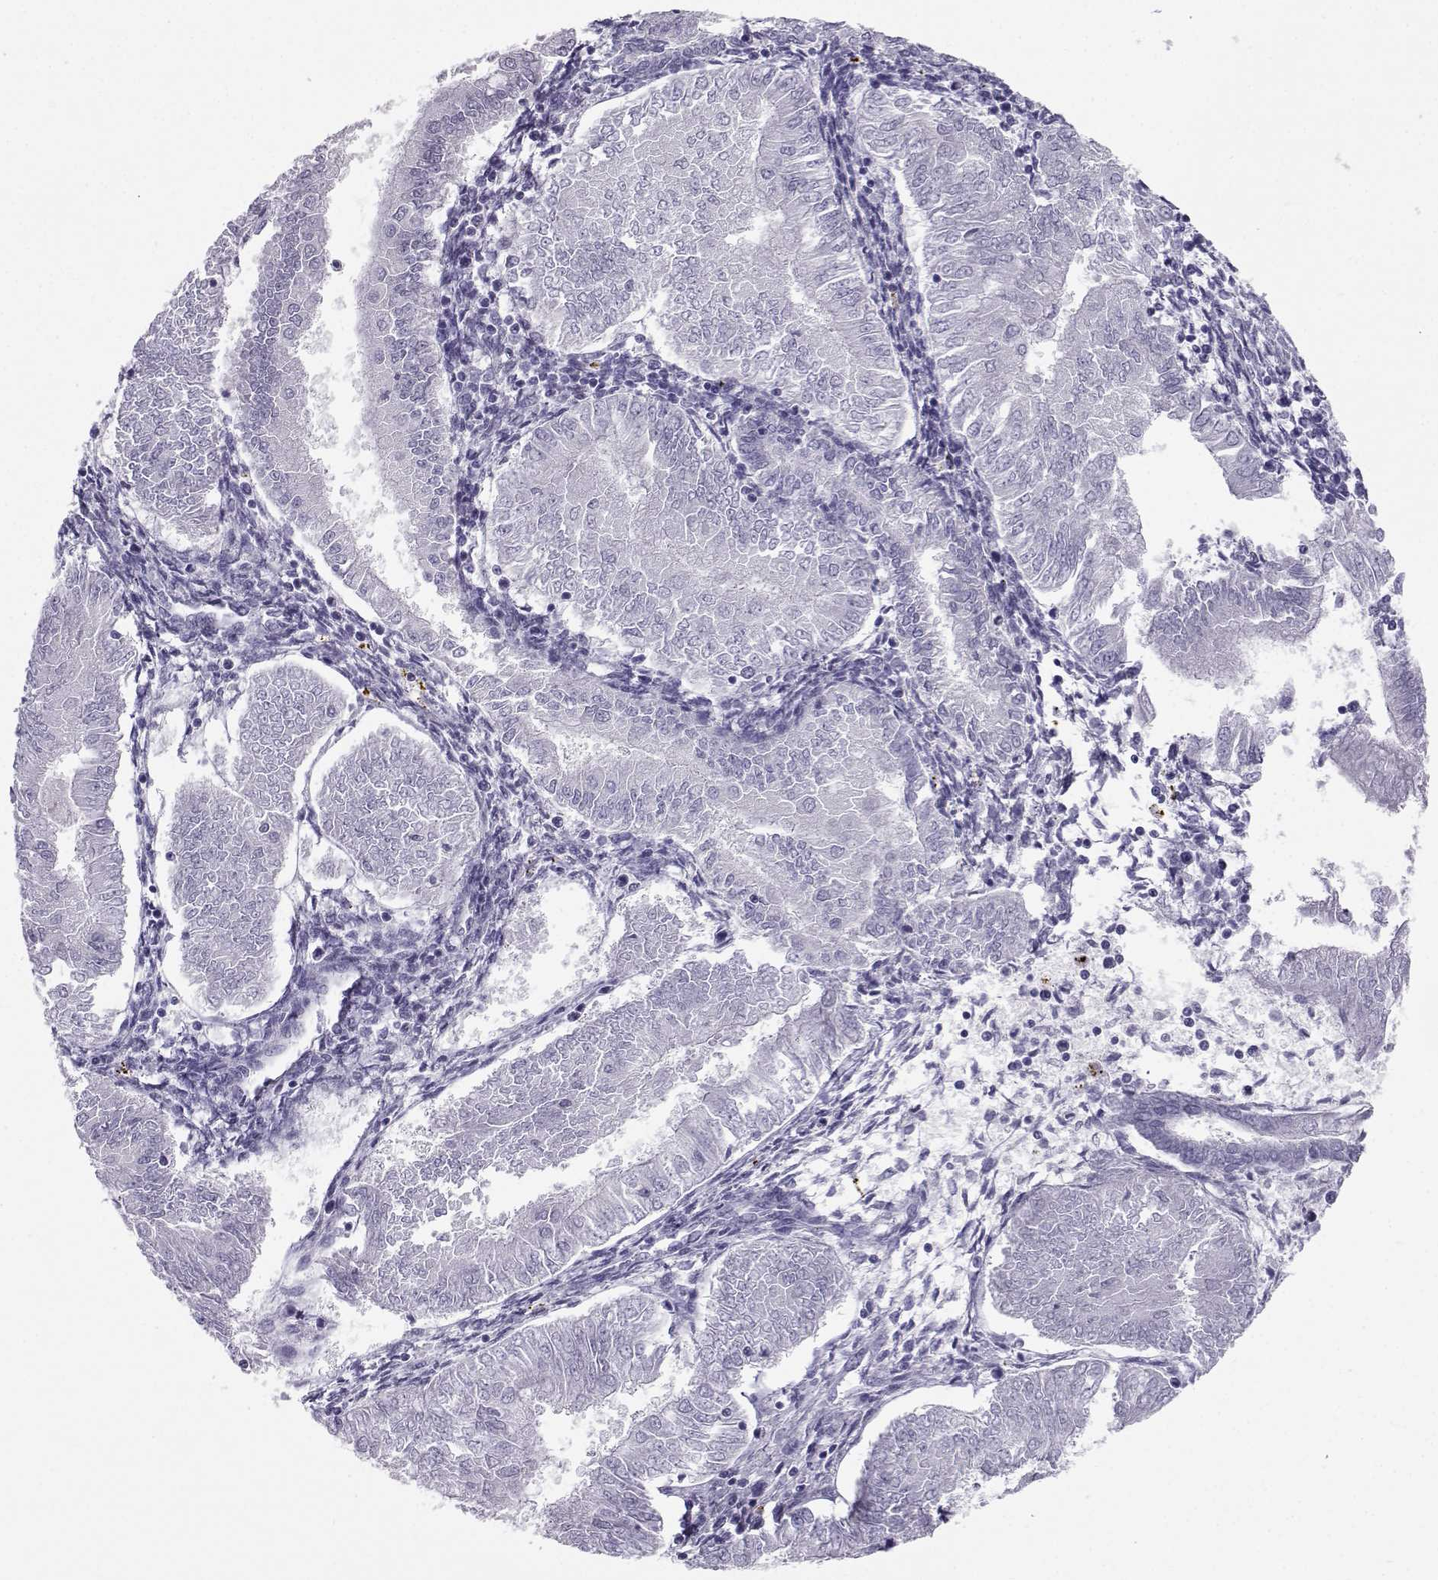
{"staining": {"intensity": "negative", "quantity": "none", "location": "none"}, "tissue": "endometrial cancer", "cell_type": "Tumor cells", "image_type": "cancer", "snomed": [{"axis": "morphology", "description": "Adenocarcinoma, NOS"}, {"axis": "topography", "description": "Endometrium"}], "caption": "Immunohistochemical staining of endometrial cancer (adenocarcinoma) displays no significant positivity in tumor cells.", "gene": "SLC6A3", "patient": {"sex": "female", "age": 53}}